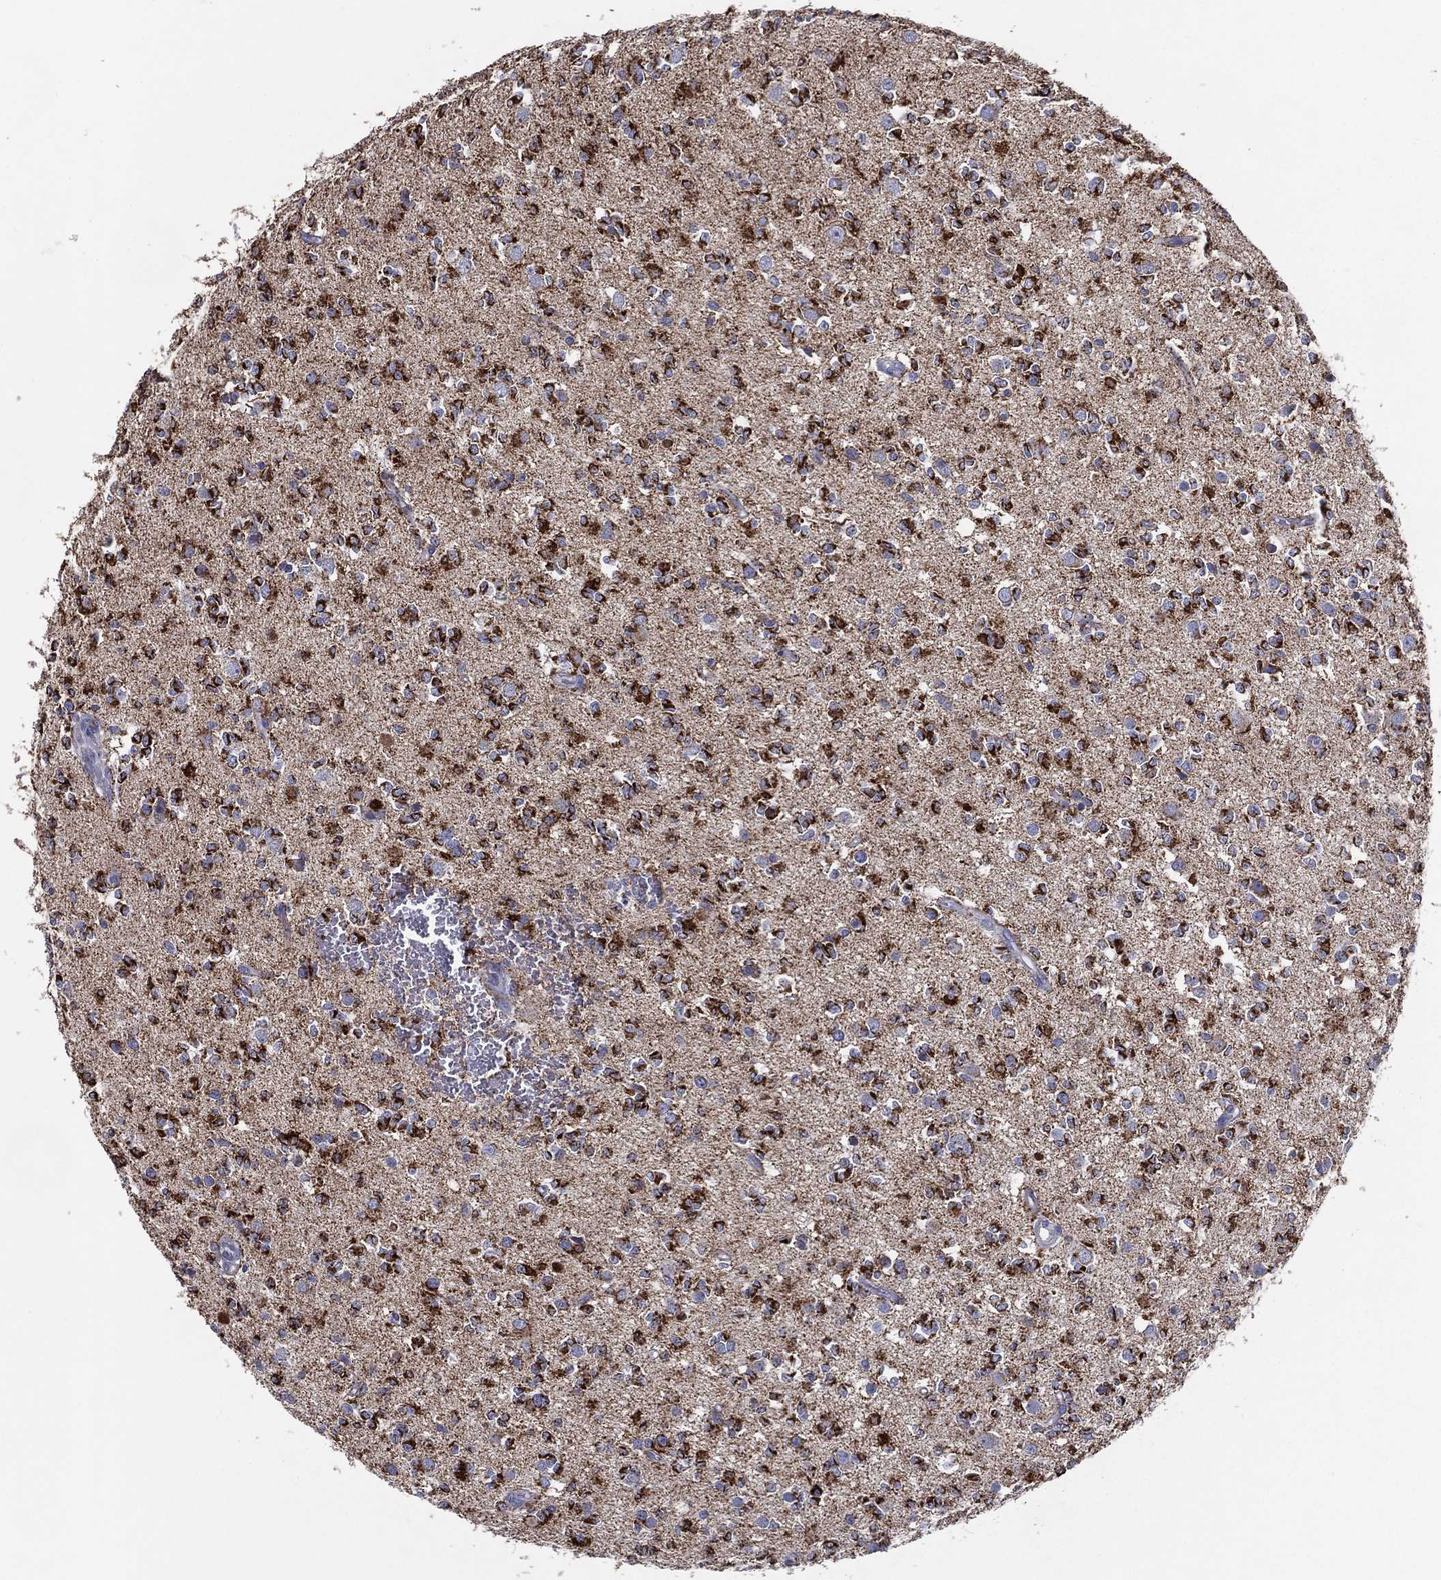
{"staining": {"intensity": "strong", "quantity": ">75%", "location": "cytoplasmic/membranous"}, "tissue": "glioma", "cell_type": "Tumor cells", "image_type": "cancer", "snomed": [{"axis": "morphology", "description": "Glioma, malignant, Low grade"}, {"axis": "topography", "description": "Brain"}], "caption": "A brown stain labels strong cytoplasmic/membranous staining of a protein in glioma tumor cells.", "gene": "SFXN1", "patient": {"sex": "female", "age": 45}}